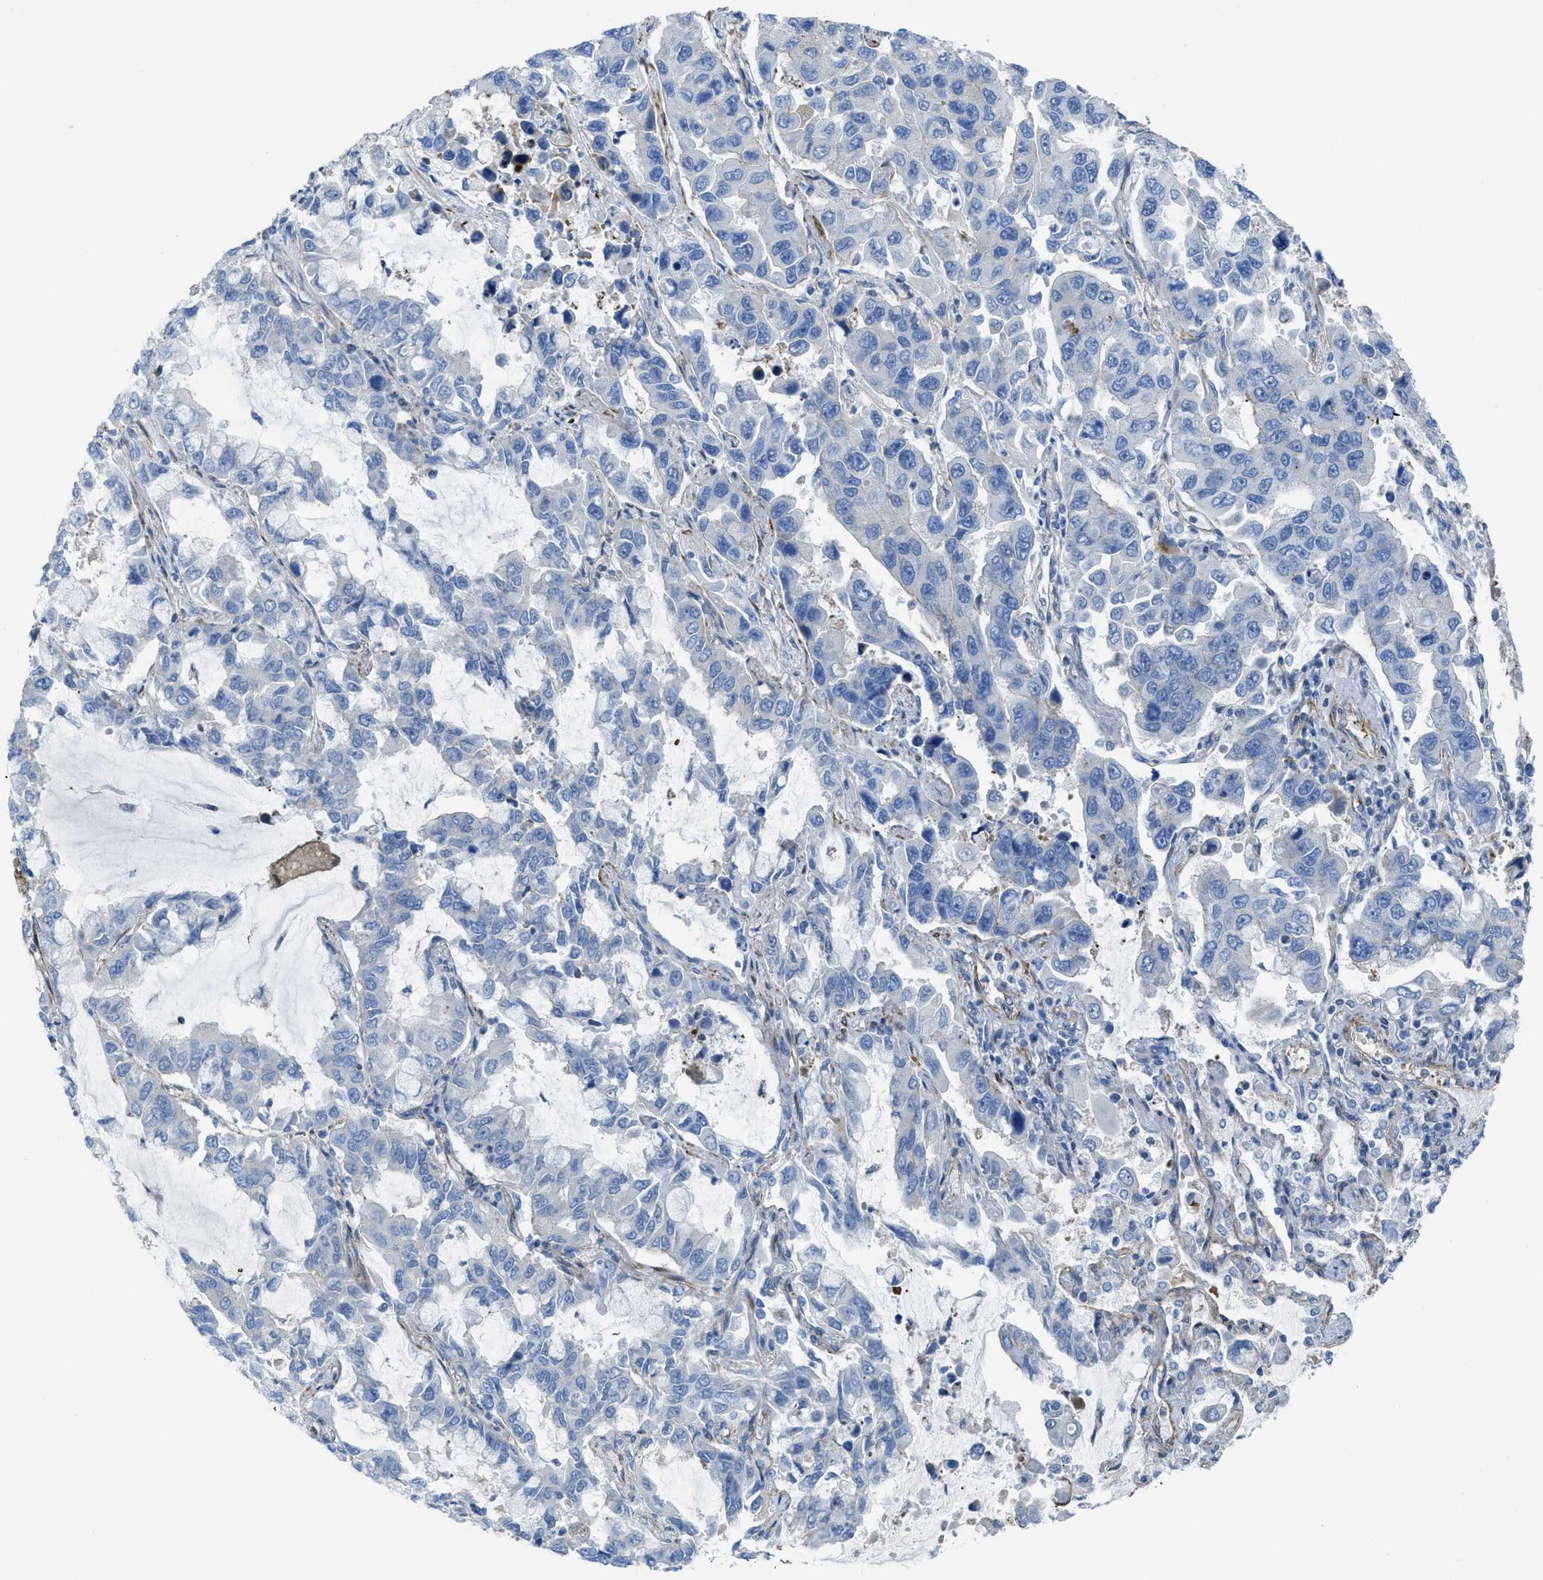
{"staining": {"intensity": "negative", "quantity": "none", "location": "none"}, "tissue": "lung cancer", "cell_type": "Tumor cells", "image_type": "cancer", "snomed": [{"axis": "morphology", "description": "Adenocarcinoma, NOS"}, {"axis": "topography", "description": "Lung"}], "caption": "The photomicrograph shows no staining of tumor cells in adenocarcinoma (lung).", "gene": "KCNH7", "patient": {"sex": "male", "age": 64}}